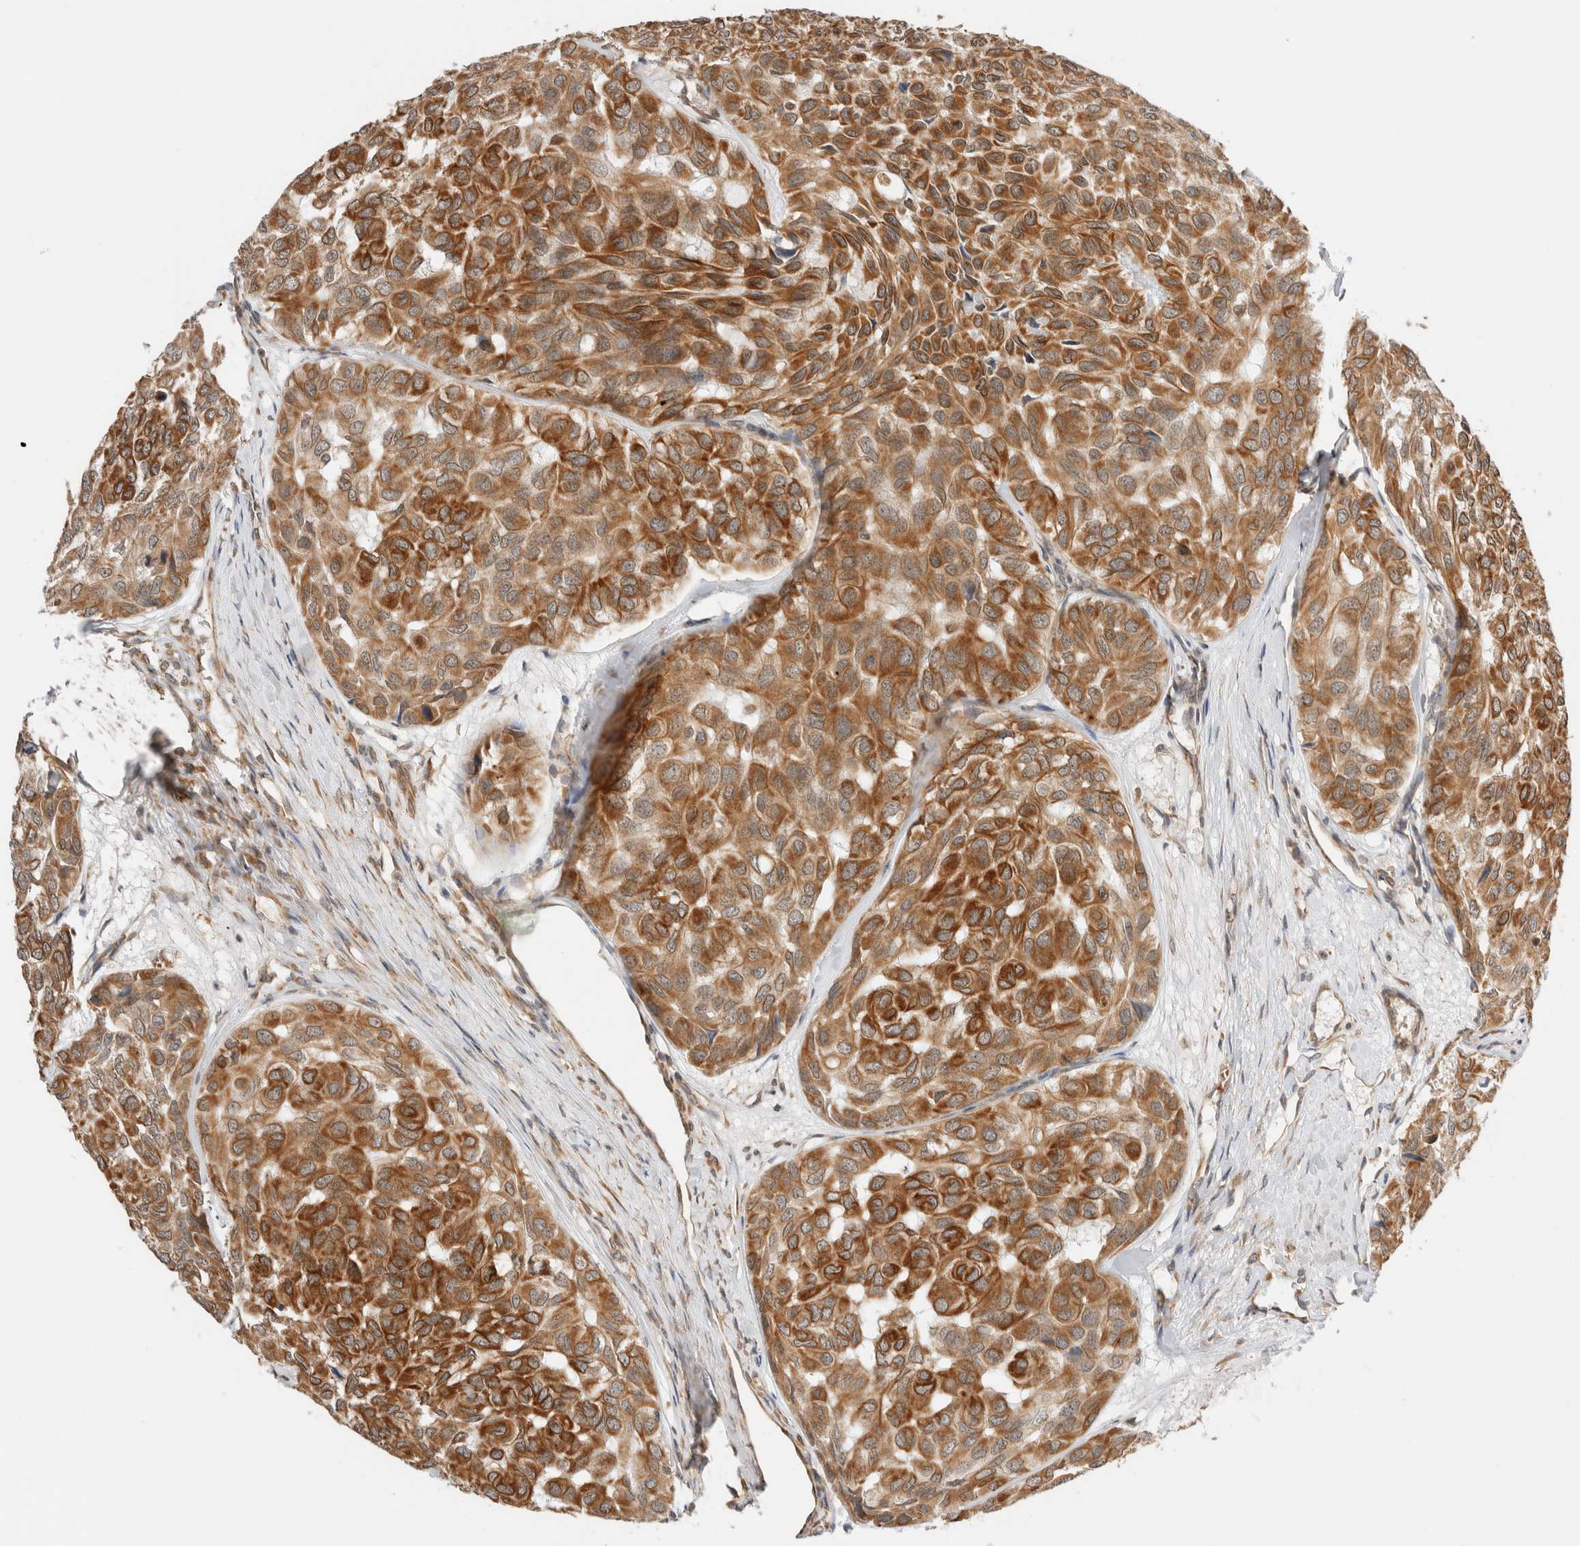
{"staining": {"intensity": "moderate", "quantity": ">75%", "location": "cytoplasmic/membranous"}, "tissue": "head and neck cancer", "cell_type": "Tumor cells", "image_type": "cancer", "snomed": [{"axis": "morphology", "description": "Adenocarcinoma, NOS"}, {"axis": "topography", "description": "Salivary gland, NOS"}, {"axis": "topography", "description": "Head-Neck"}], "caption": "Protein expression analysis of human head and neck cancer (adenocarcinoma) reveals moderate cytoplasmic/membranous staining in about >75% of tumor cells.", "gene": "SYVN1", "patient": {"sex": "female", "age": 76}}